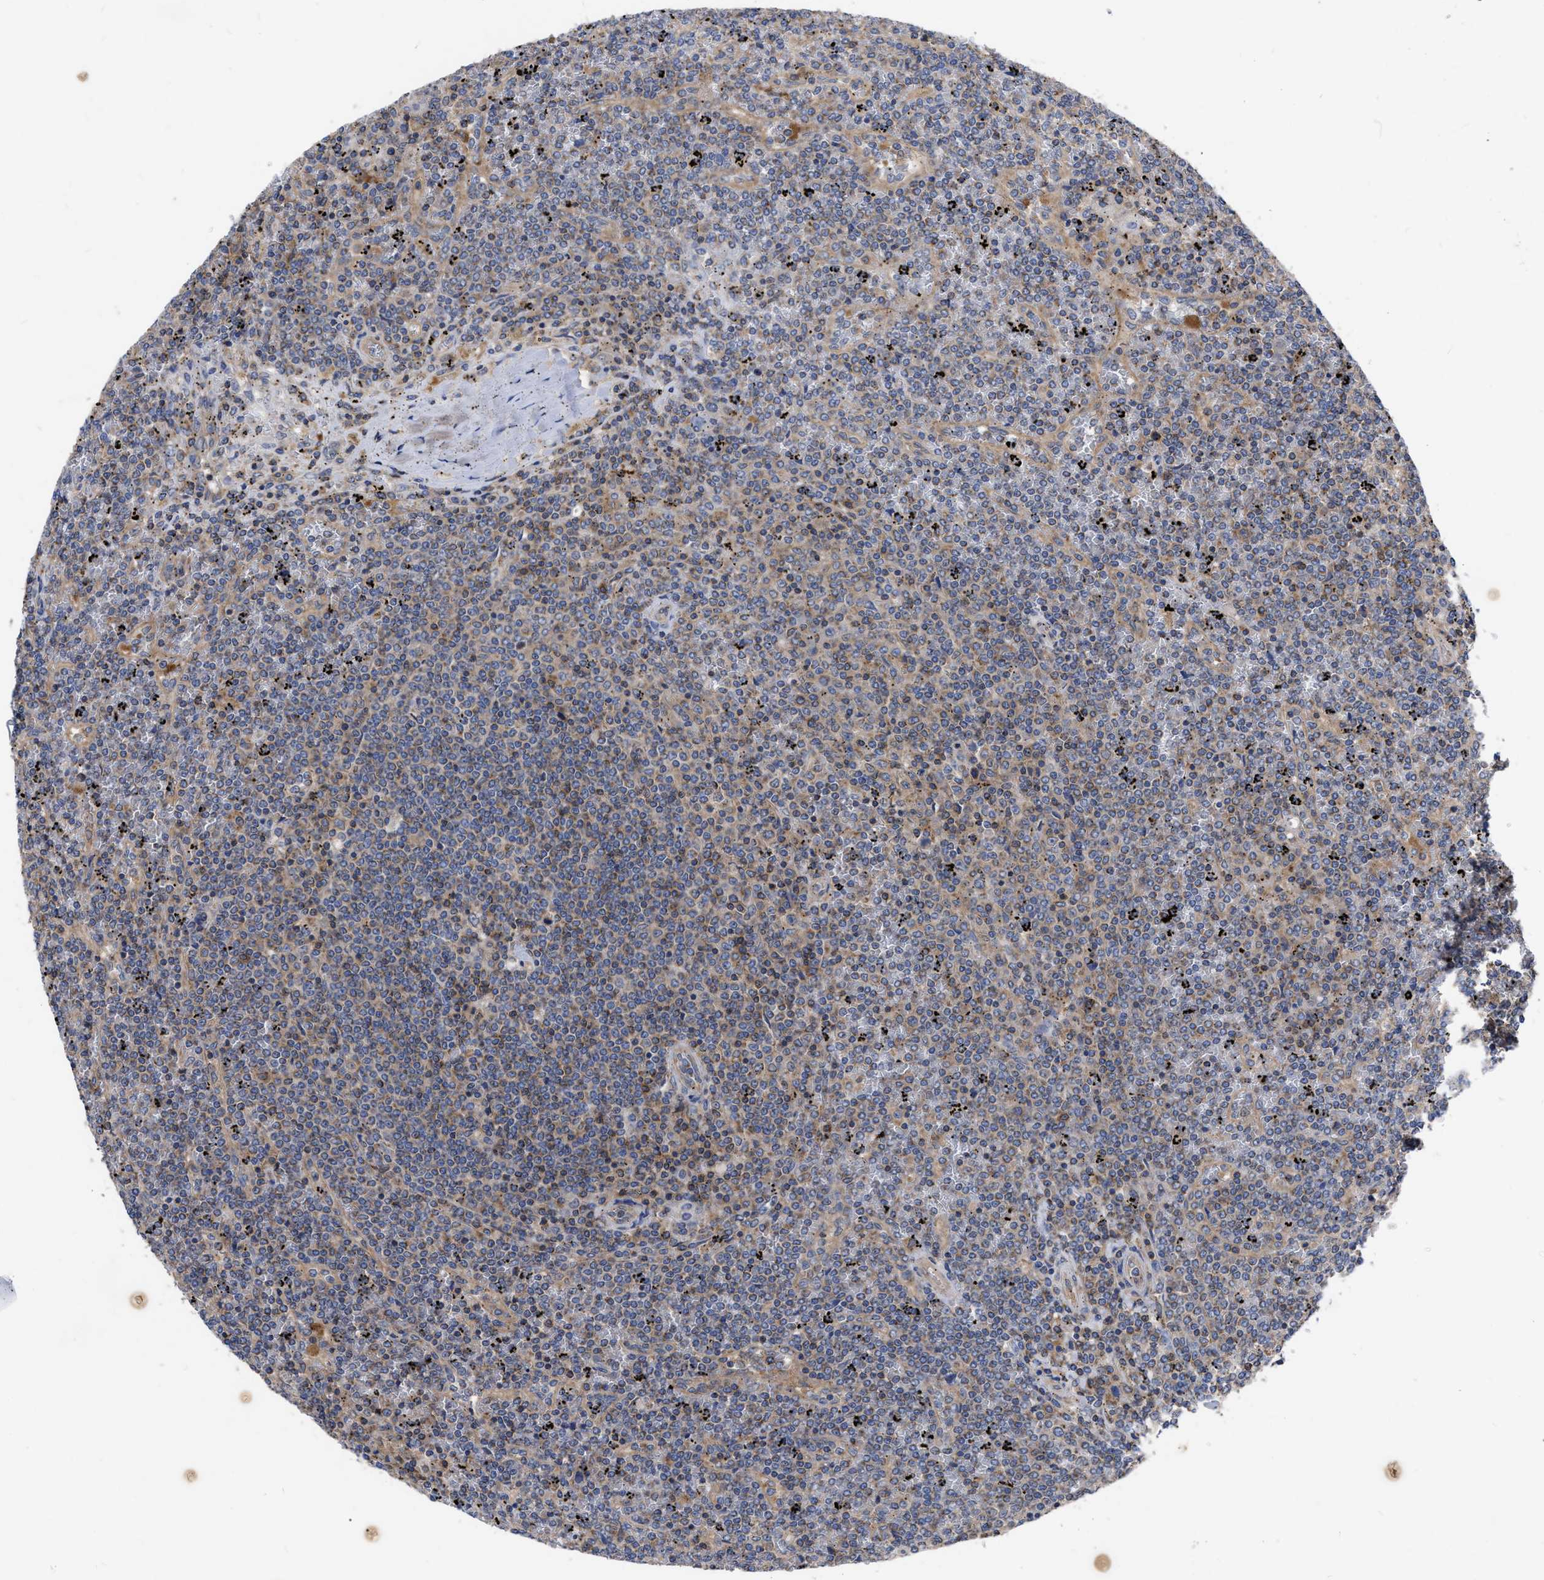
{"staining": {"intensity": "weak", "quantity": "25%-75%", "location": "cytoplasmic/membranous"}, "tissue": "lymphoma", "cell_type": "Tumor cells", "image_type": "cancer", "snomed": [{"axis": "morphology", "description": "Malignant lymphoma, non-Hodgkin's type, Low grade"}, {"axis": "topography", "description": "Spleen"}], "caption": "Lymphoma stained with DAB IHC demonstrates low levels of weak cytoplasmic/membranous expression in about 25%-75% of tumor cells. Ihc stains the protein in brown and the nuclei are stained blue.", "gene": "CDKN2C", "patient": {"sex": "female", "age": 19}}